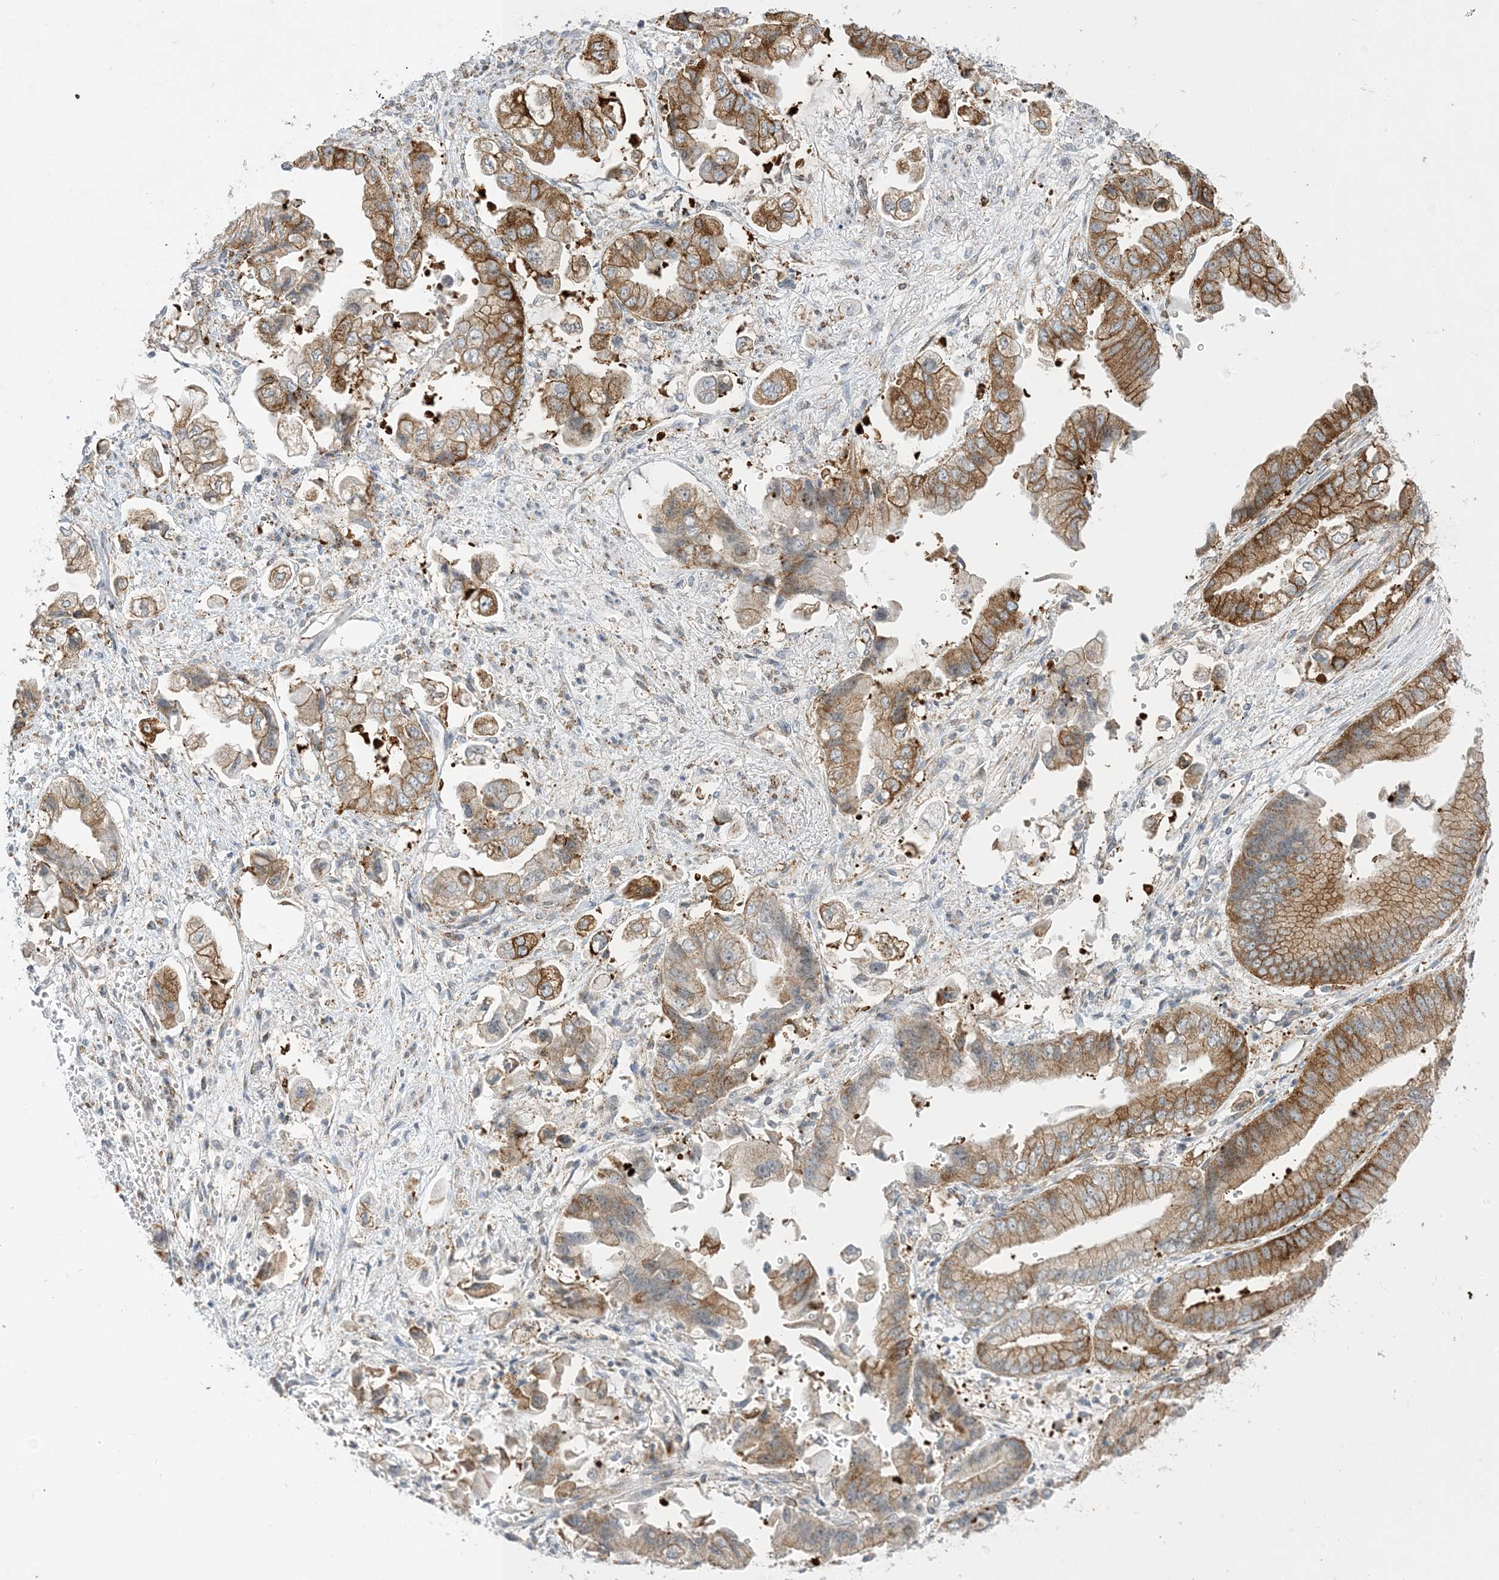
{"staining": {"intensity": "moderate", "quantity": ">75%", "location": "cytoplasmic/membranous"}, "tissue": "stomach cancer", "cell_type": "Tumor cells", "image_type": "cancer", "snomed": [{"axis": "morphology", "description": "Adenocarcinoma, NOS"}, {"axis": "topography", "description": "Stomach"}], "caption": "Immunohistochemical staining of adenocarcinoma (stomach) displays medium levels of moderate cytoplasmic/membranous protein positivity in about >75% of tumor cells.", "gene": "RAC1", "patient": {"sex": "male", "age": 62}}